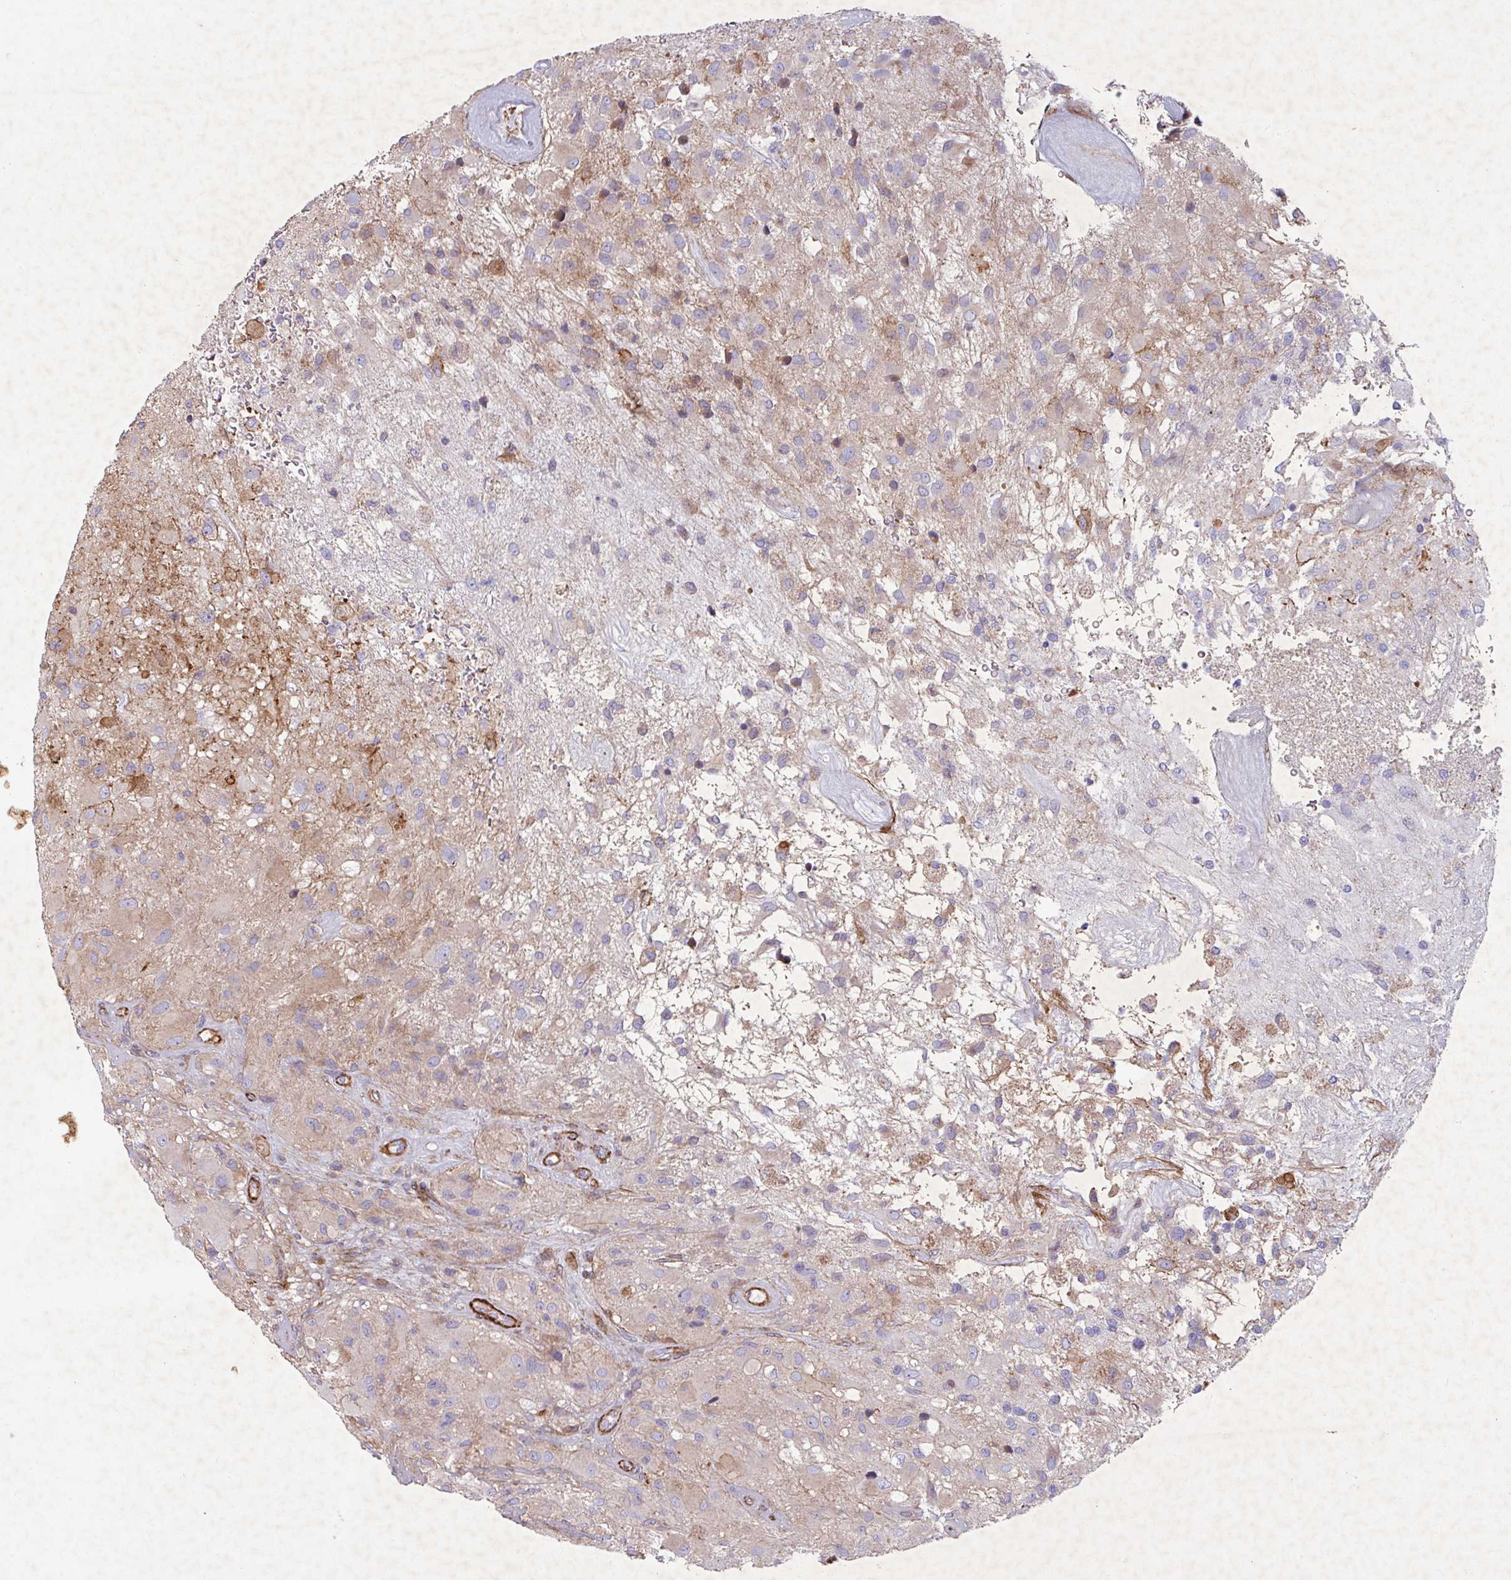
{"staining": {"intensity": "moderate", "quantity": "<25%", "location": "cytoplasmic/membranous"}, "tissue": "glioma", "cell_type": "Tumor cells", "image_type": "cancer", "snomed": [{"axis": "morphology", "description": "Glioma, malignant, High grade"}, {"axis": "topography", "description": "Brain"}], "caption": "Approximately <25% of tumor cells in human glioma reveal moderate cytoplasmic/membranous protein expression as visualized by brown immunohistochemical staining.", "gene": "ATP2C2", "patient": {"sex": "female", "age": 67}}